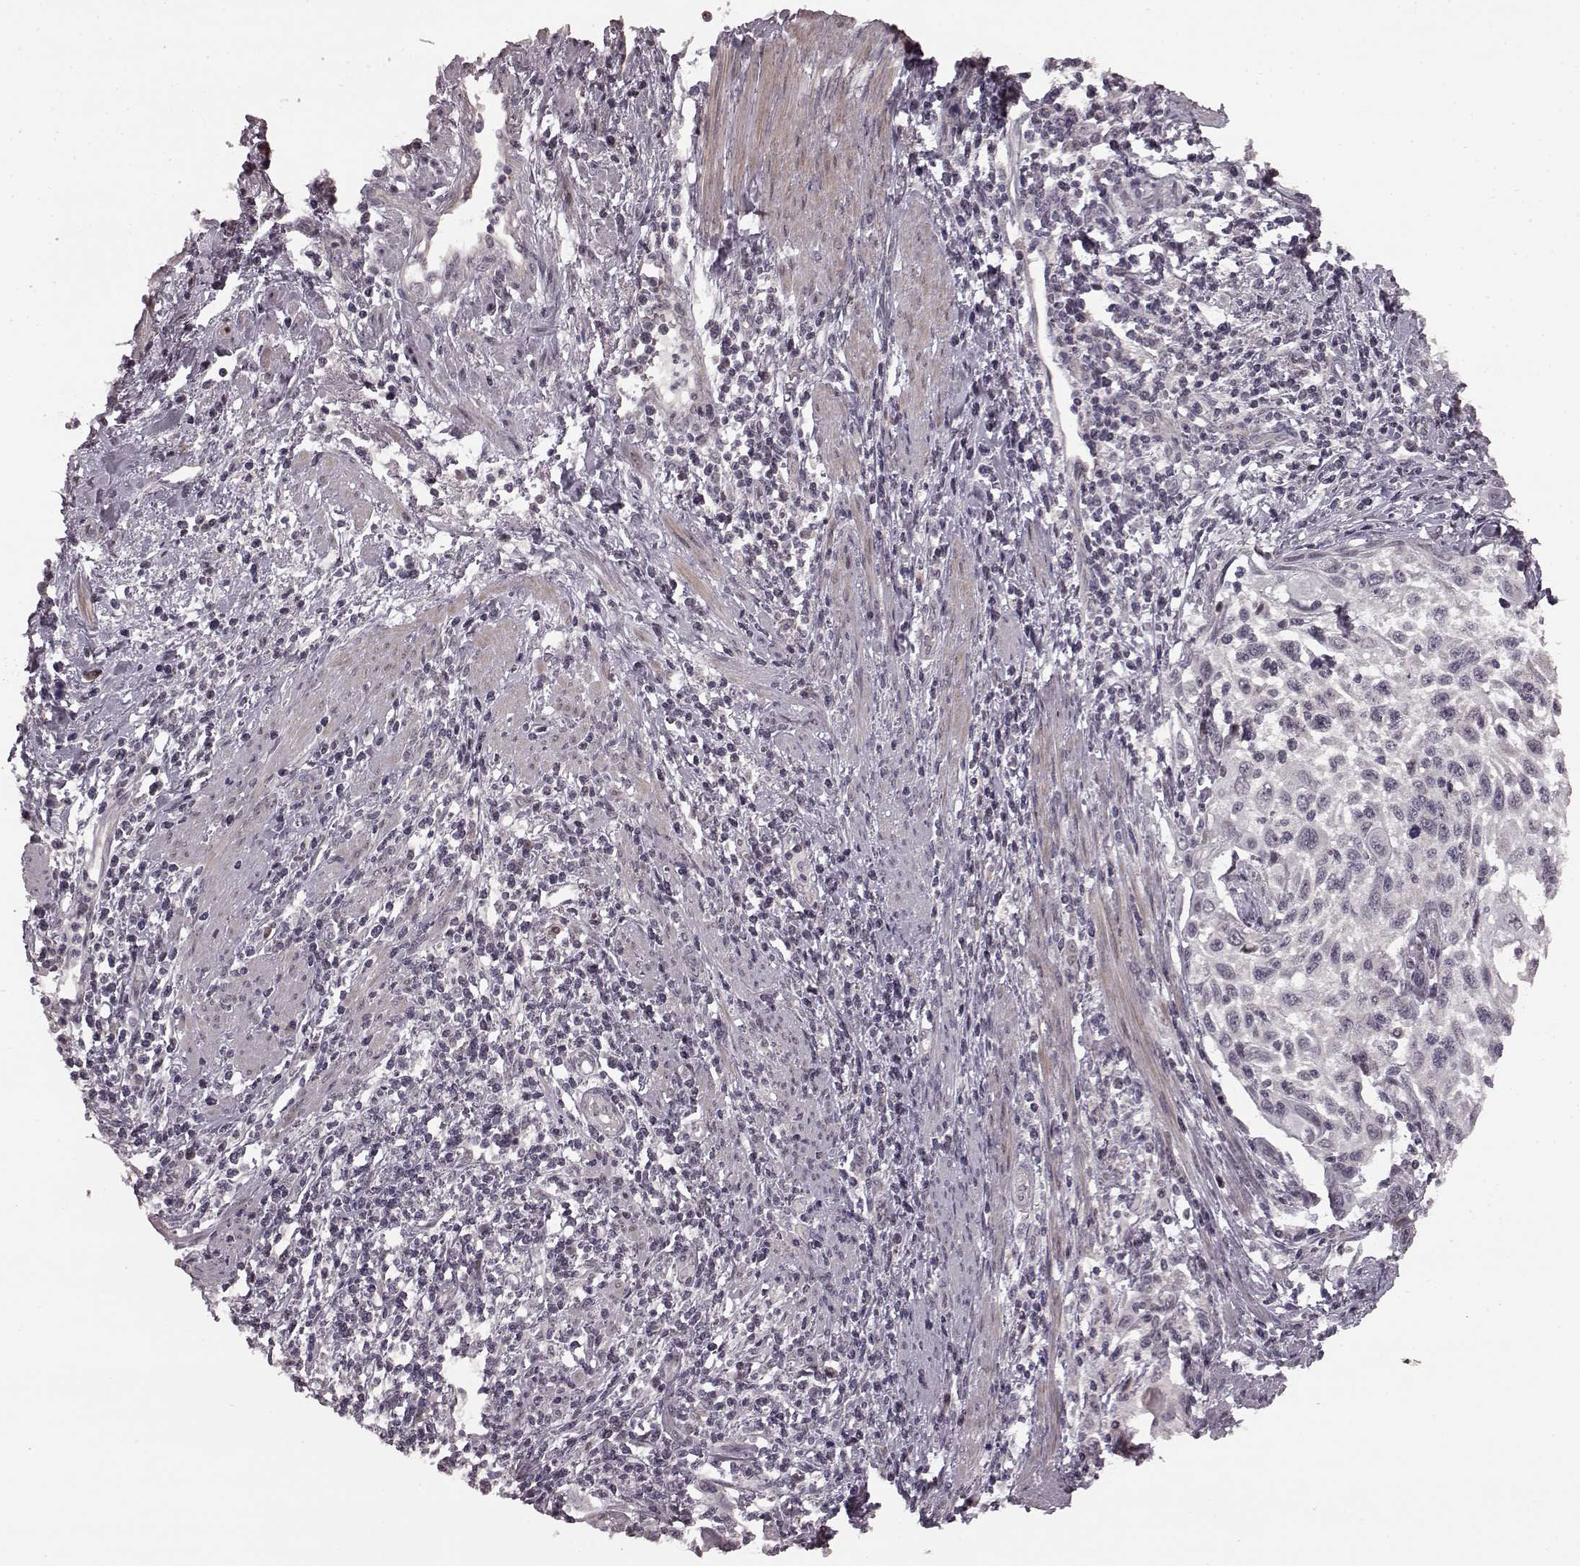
{"staining": {"intensity": "negative", "quantity": "none", "location": "none"}, "tissue": "cervical cancer", "cell_type": "Tumor cells", "image_type": "cancer", "snomed": [{"axis": "morphology", "description": "Squamous cell carcinoma, NOS"}, {"axis": "topography", "description": "Cervix"}], "caption": "Protein analysis of squamous cell carcinoma (cervical) shows no significant positivity in tumor cells.", "gene": "PLCB4", "patient": {"sex": "female", "age": 70}}